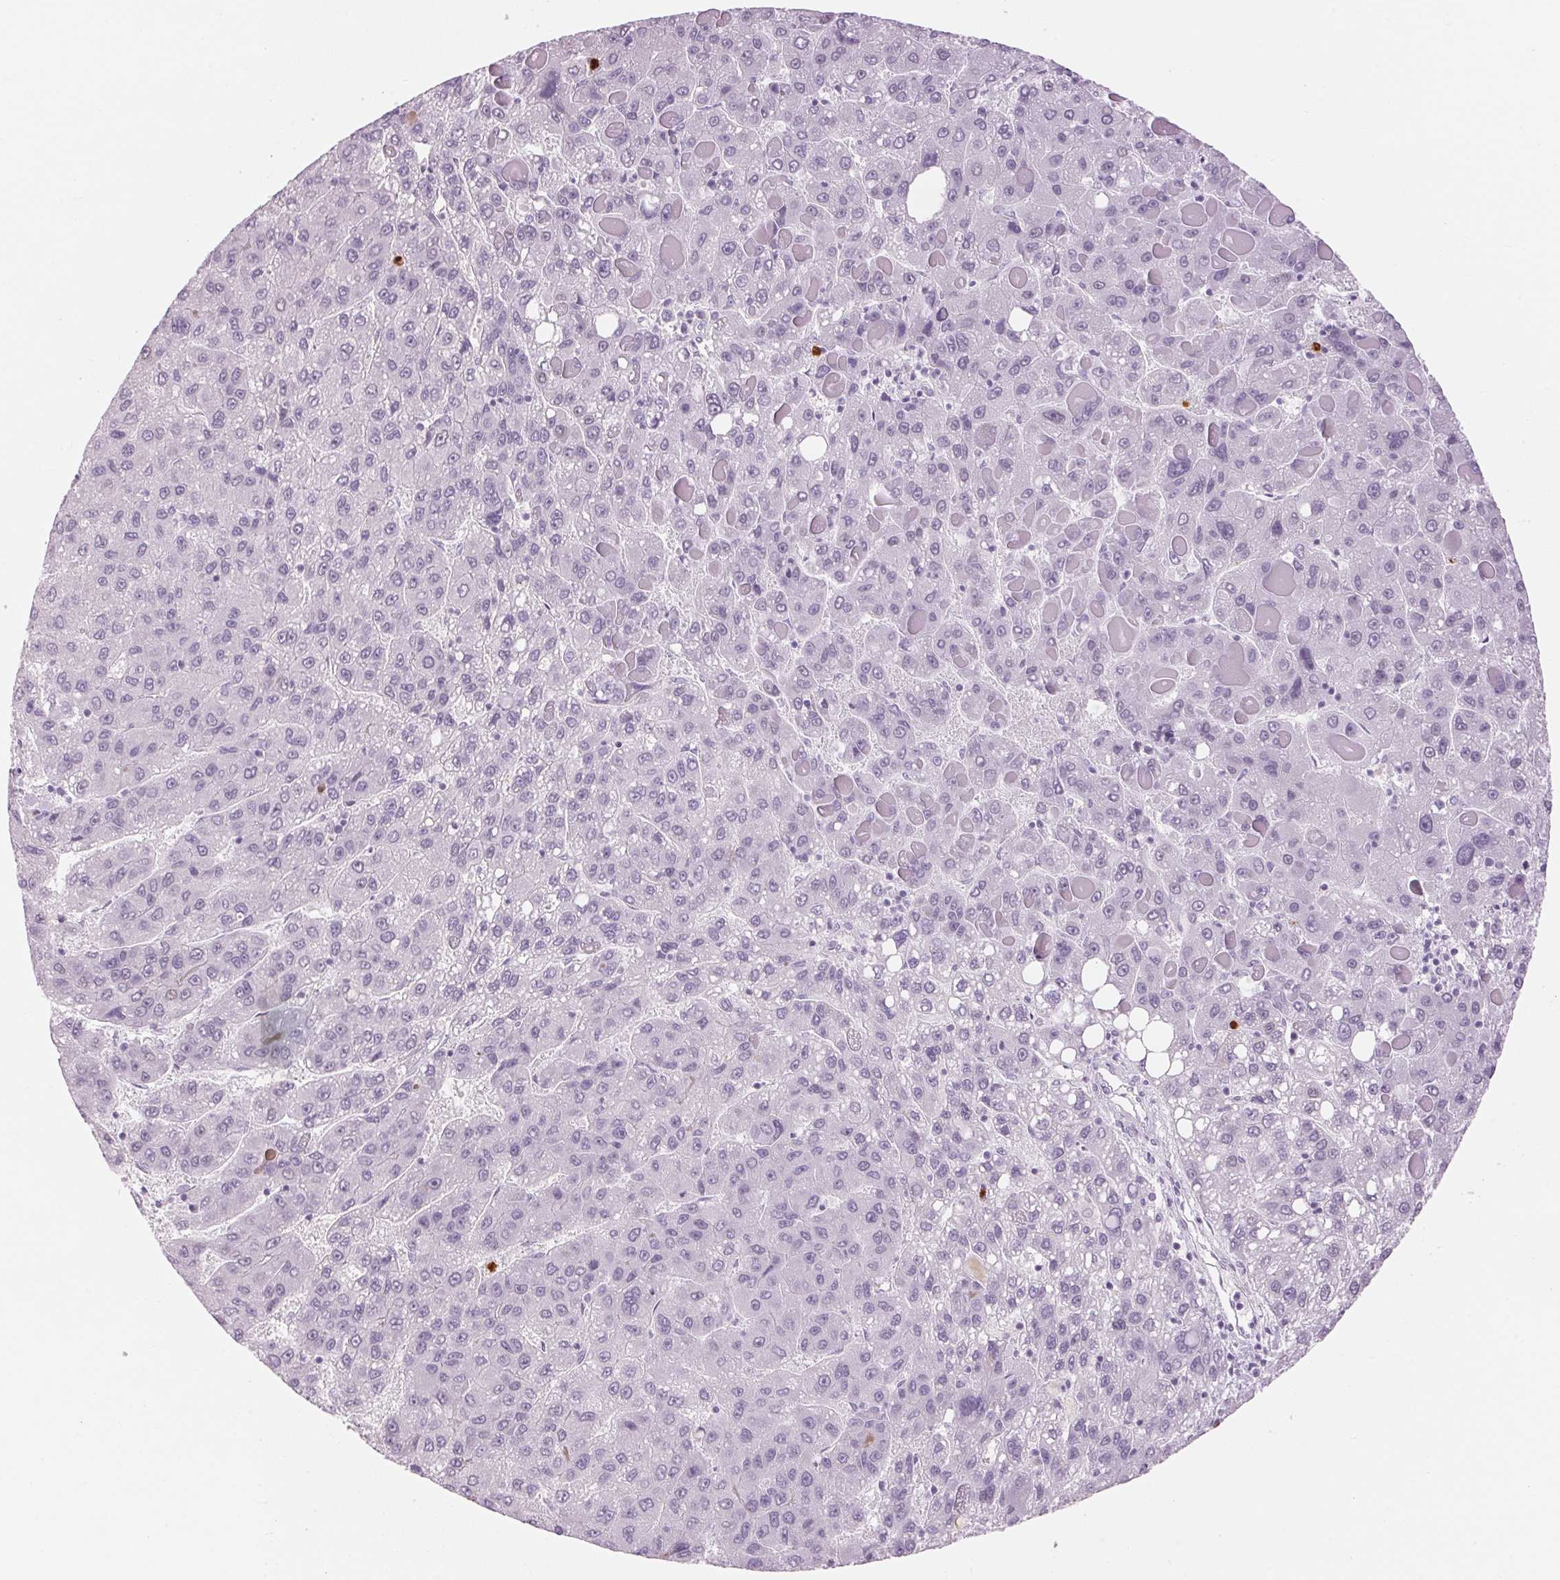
{"staining": {"intensity": "negative", "quantity": "none", "location": "none"}, "tissue": "liver cancer", "cell_type": "Tumor cells", "image_type": "cancer", "snomed": [{"axis": "morphology", "description": "Carcinoma, Hepatocellular, NOS"}, {"axis": "topography", "description": "Liver"}], "caption": "Tumor cells show no significant staining in liver cancer. (Brightfield microscopy of DAB IHC at high magnification).", "gene": "KLK7", "patient": {"sex": "female", "age": 82}}